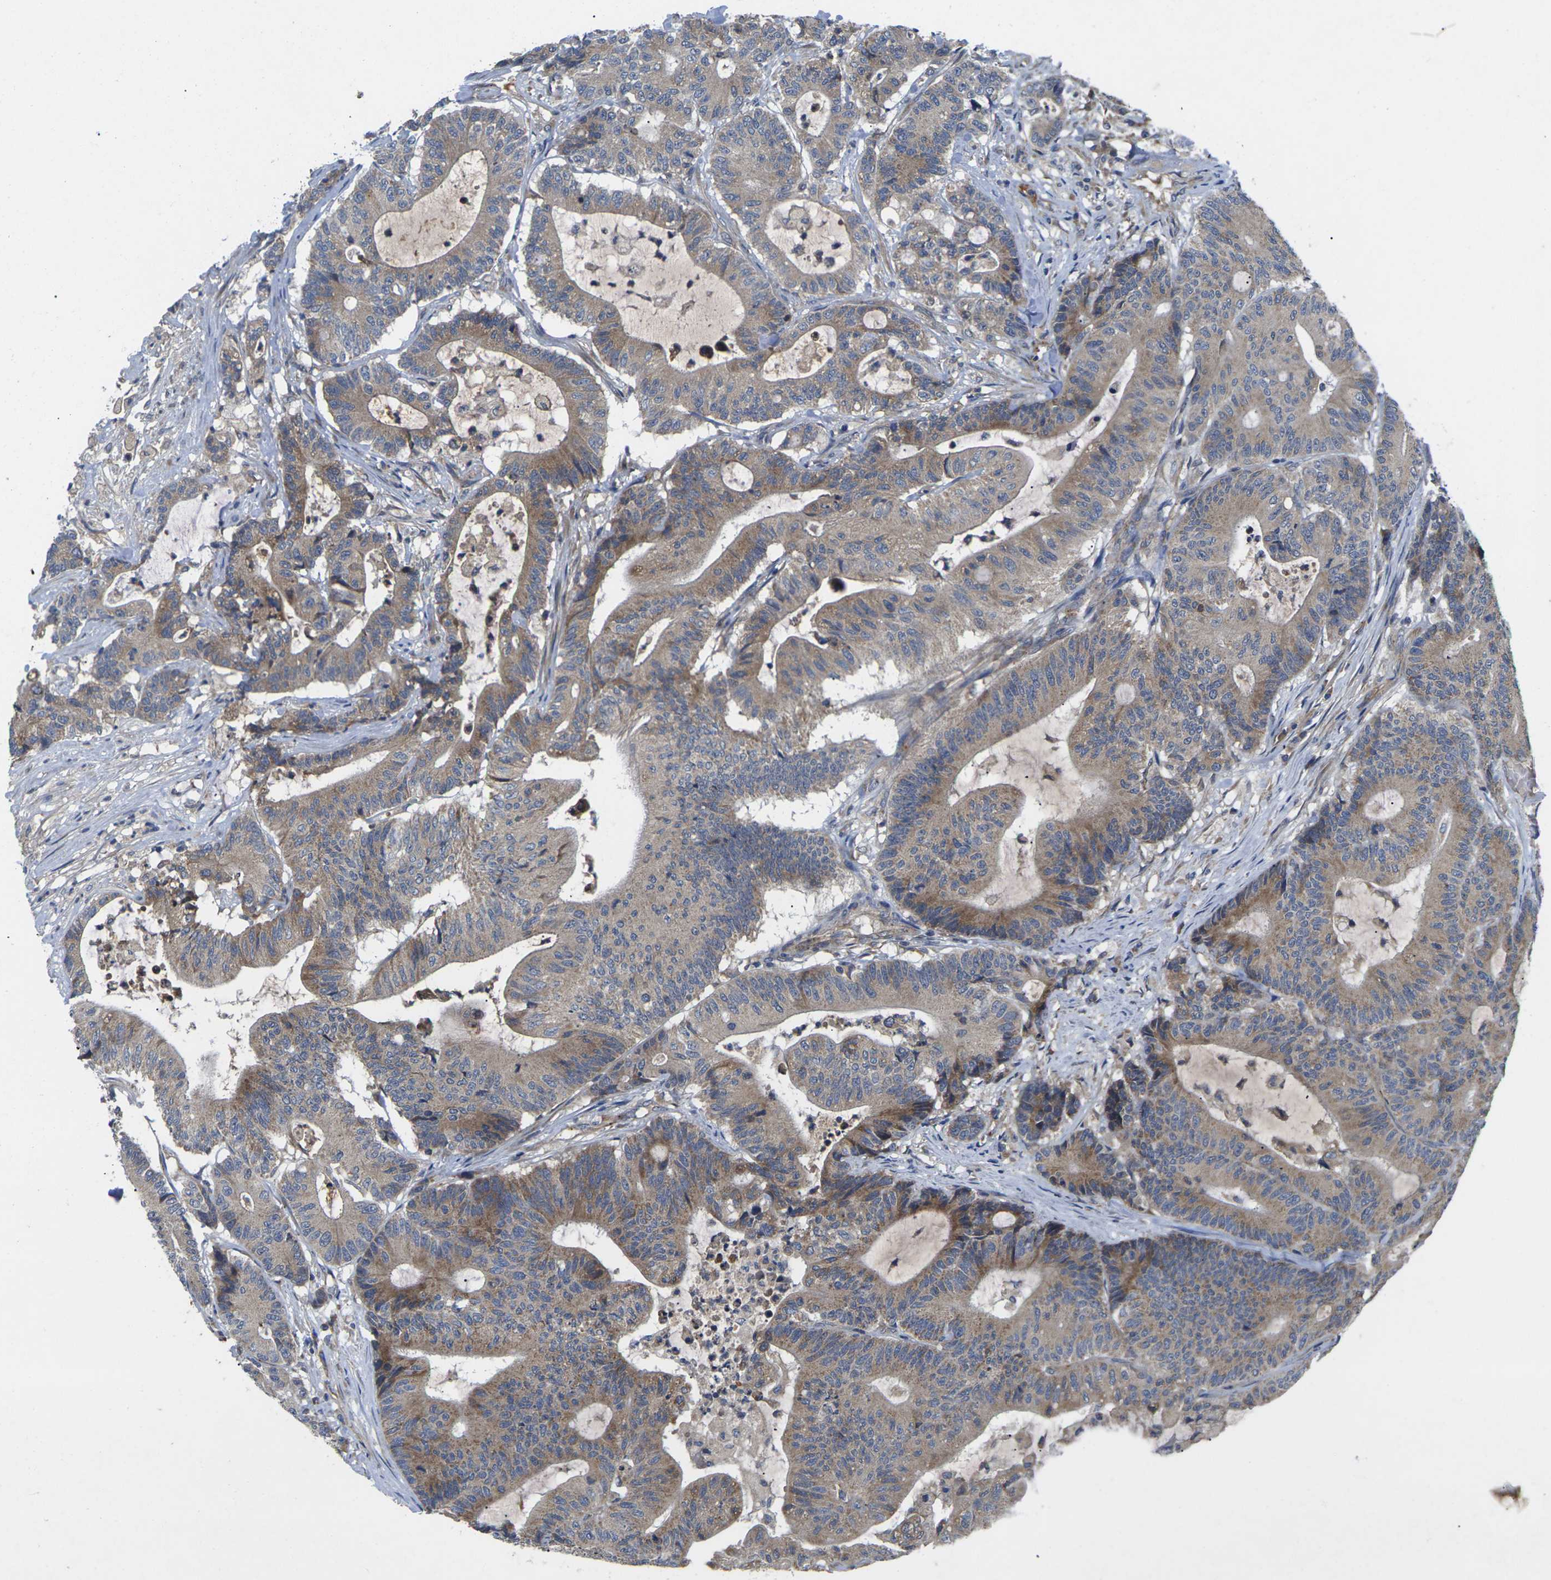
{"staining": {"intensity": "moderate", "quantity": ">75%", "location": "cytoplasmic/membranous"}, "tissue": "colorectal cancer", "cell_type": "Tumor cells", "image_type": "cancer", "snomed": [{"axis": "morphology", "description": "Adenocarcinoma, NOS"}, {"axis": "topography", "description": "Colon"}], "caption": "Tumor cells exhibit moderate cytoplasmic/membranous positivity in about >75% of cells in colorectal cancer (adenocarcinoma).", "gene": "KIF1B", "patient": {"sex": "female", "age": 84}}